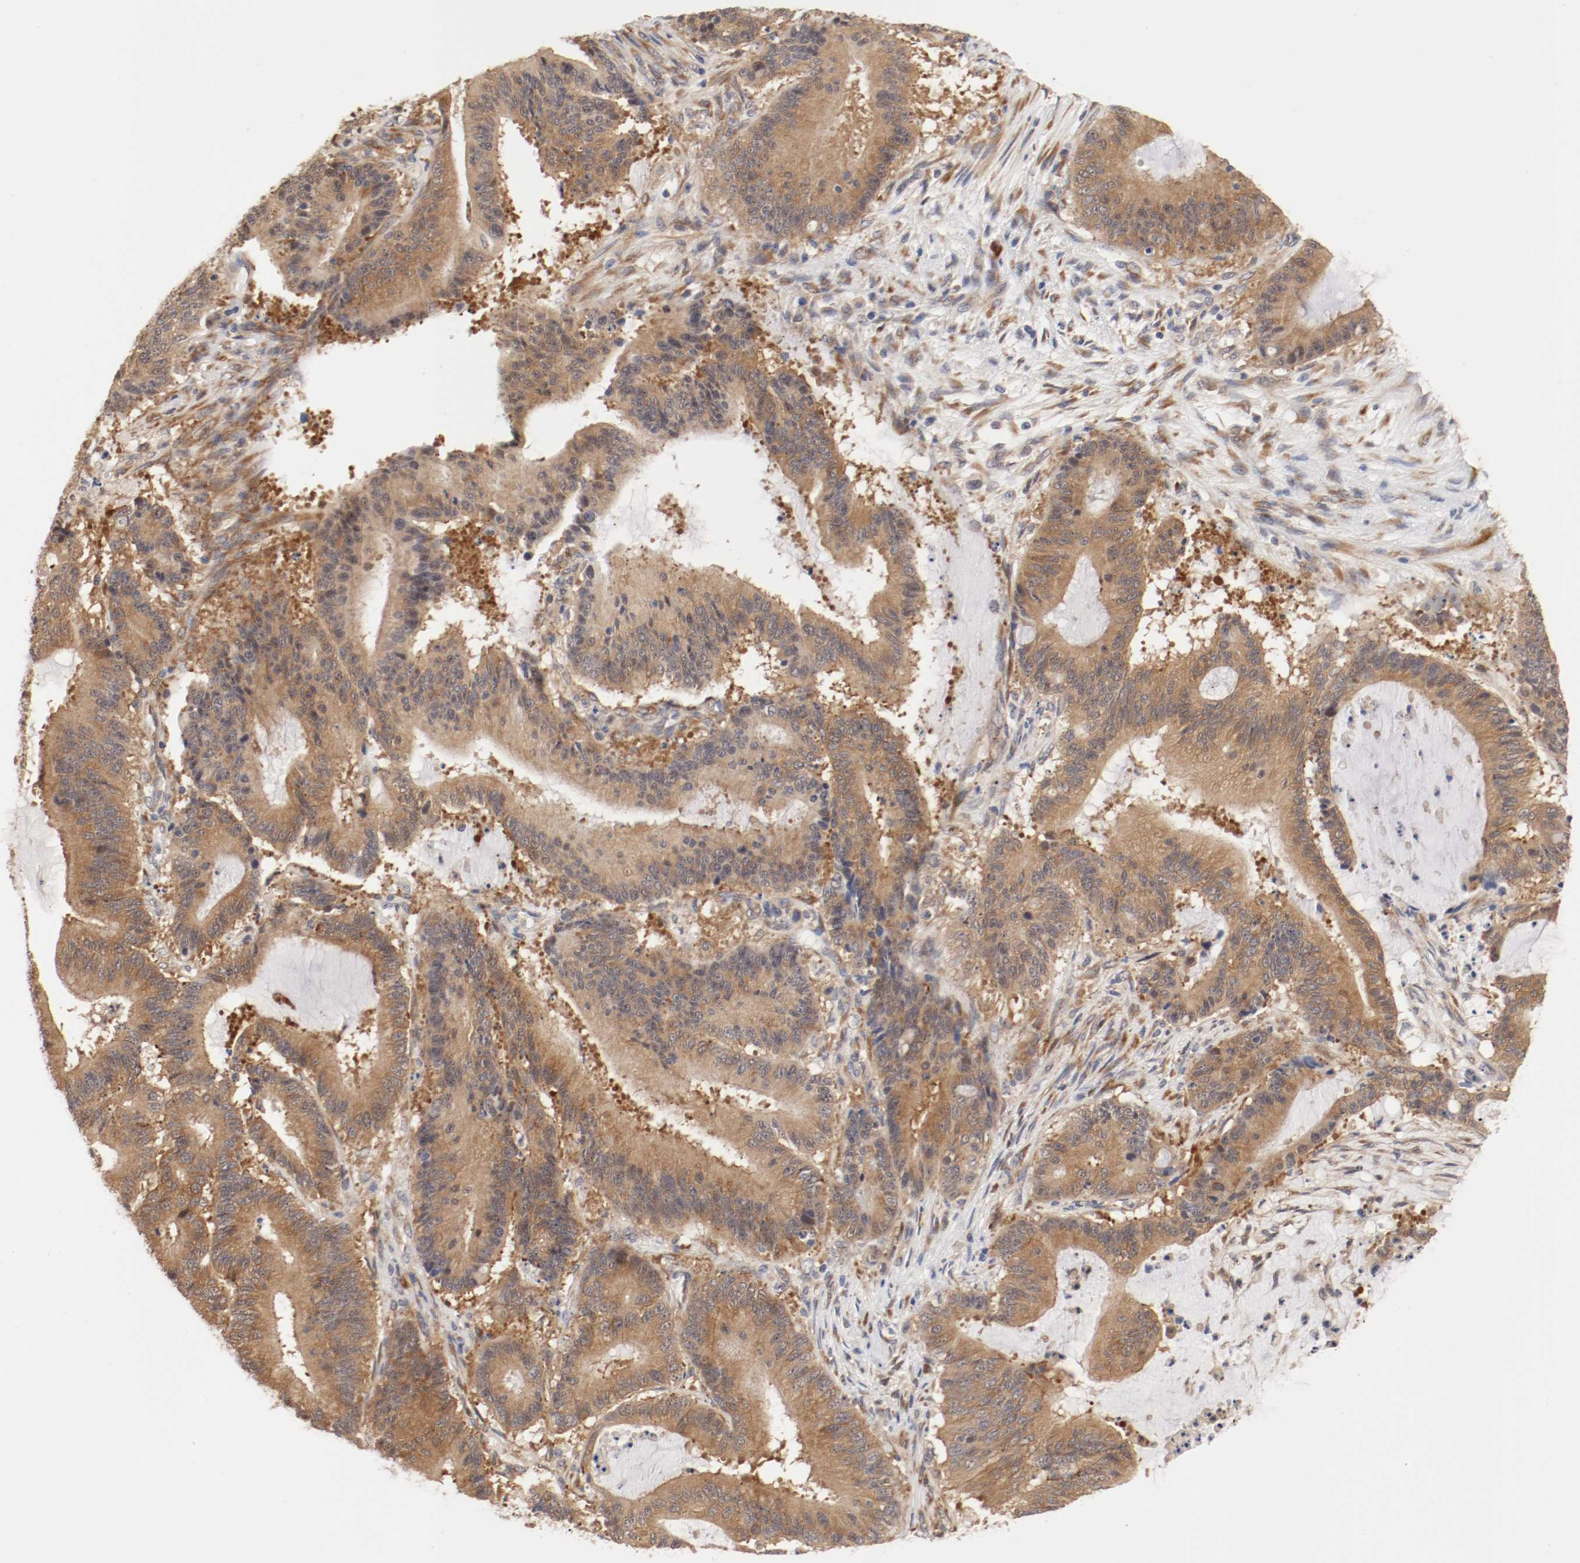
{"staining": {"intensity": "moderate", "quantity": ">75%", "location": "cytoplasmic/membranous"}, "tissue": "liver cancer", "cell_type": "Tumor cells", "image_type": "cancer", "snomed": [{"axis": "morphology", "description": "Cholangiocarcinoma"}, {"axis": "topography", "description": "Liver"}], "caption": "Tumor cells exhibit medium levels of moderate cytoplasmic/membranous positivity in approximately >75% of cells in liver cancer. (Brightfield microscopy of DAB IHC at high magnification).", "gene": "FKBP3", "patient": {"sex": "female", "age": 73}}